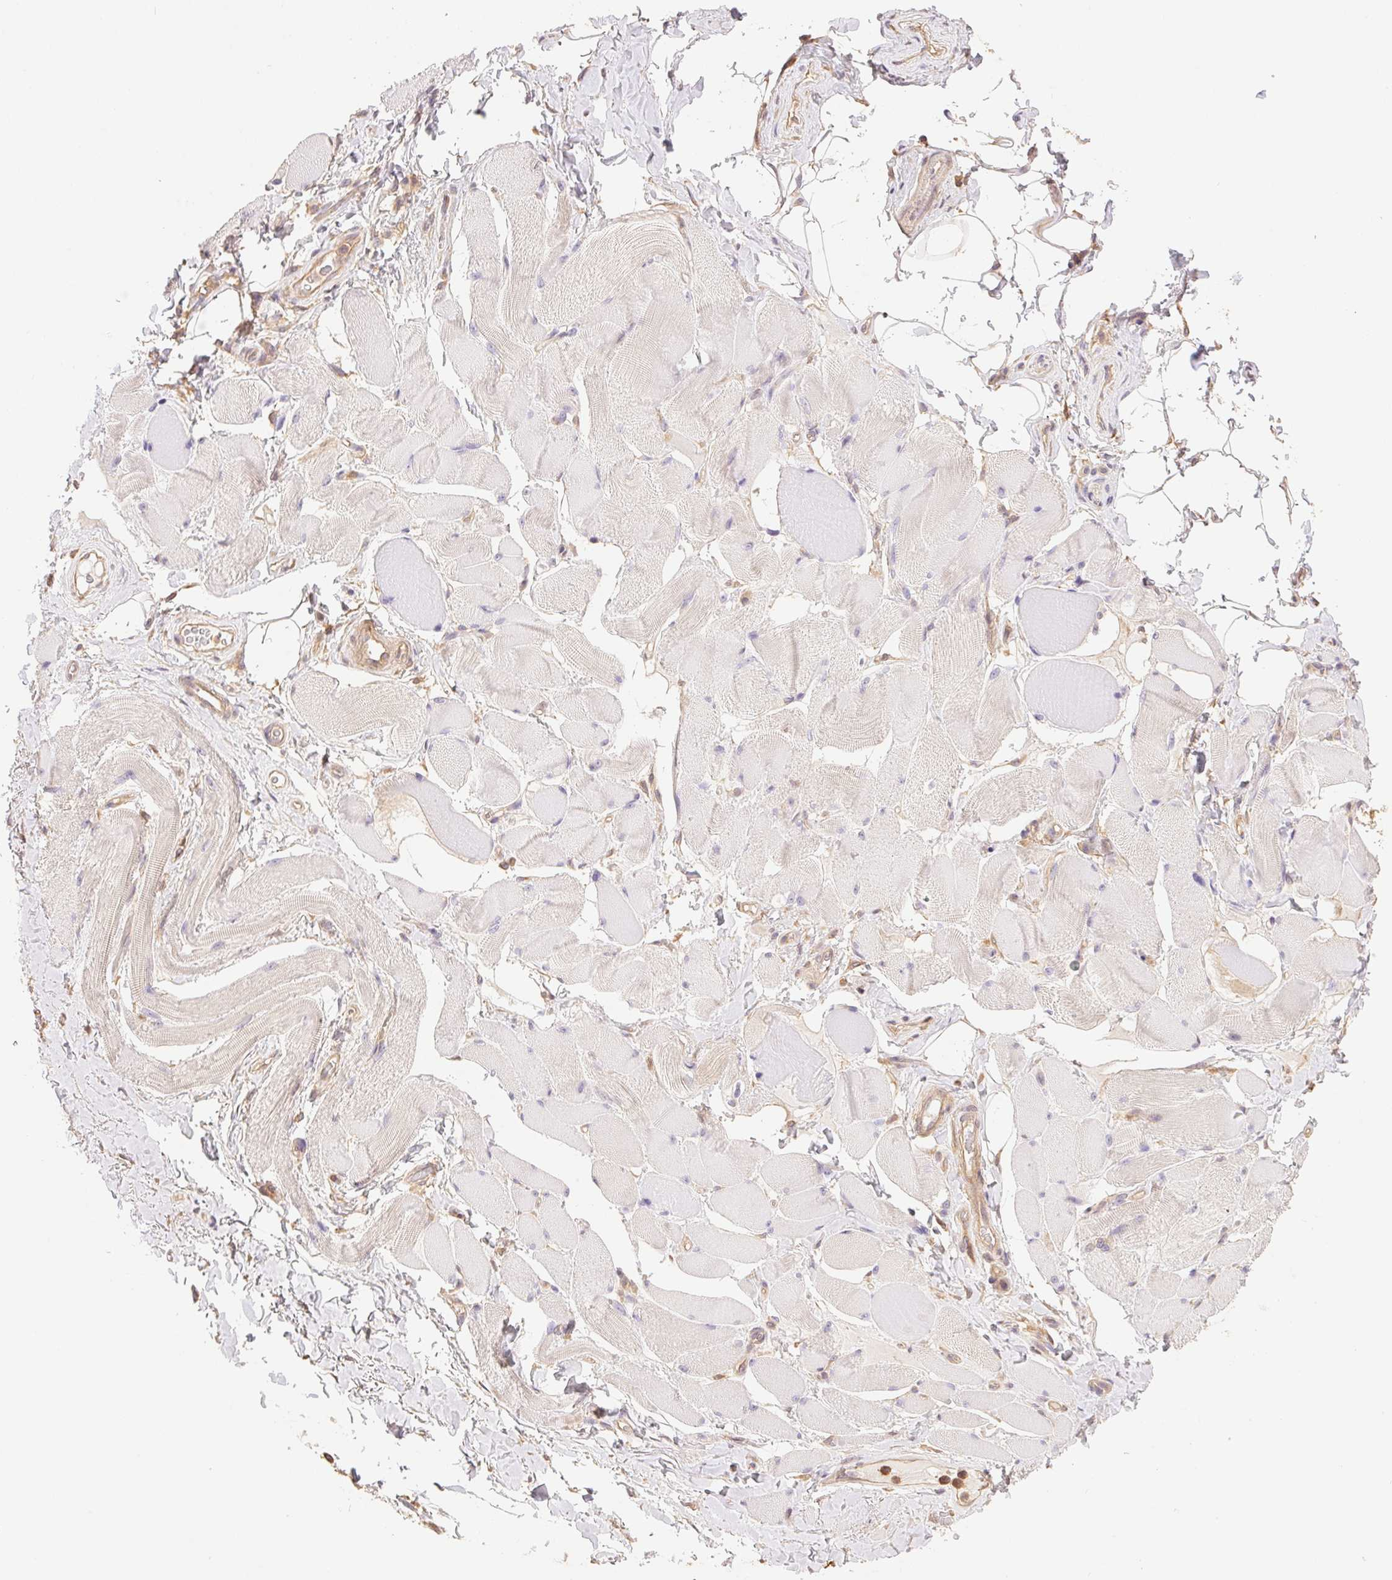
{"staining": {"intensity": "negative", "quantity": "none", "location": "none"}, "tissue": "skeletal muscle", "cell_type": "Myocytes", "image_type": "normal", "snomed": [{"axis": "morphology", "description": "Normal tissue, NOS"}, {"axis": "topography", "description": "Skeletal muscle"}, {"axis": "topography", "description": "Anal"}, {"axis": "topography", "description": "Peripheral nerve tissue"}], "caption": "Image shows no protein staining in myocytes of normal skeletal muscle. (Immunohistochemistry (ihc), brightfield microscopy, high magnification).", "gene": "GDI1", "patient": {"sex": "male", "age": 53}}